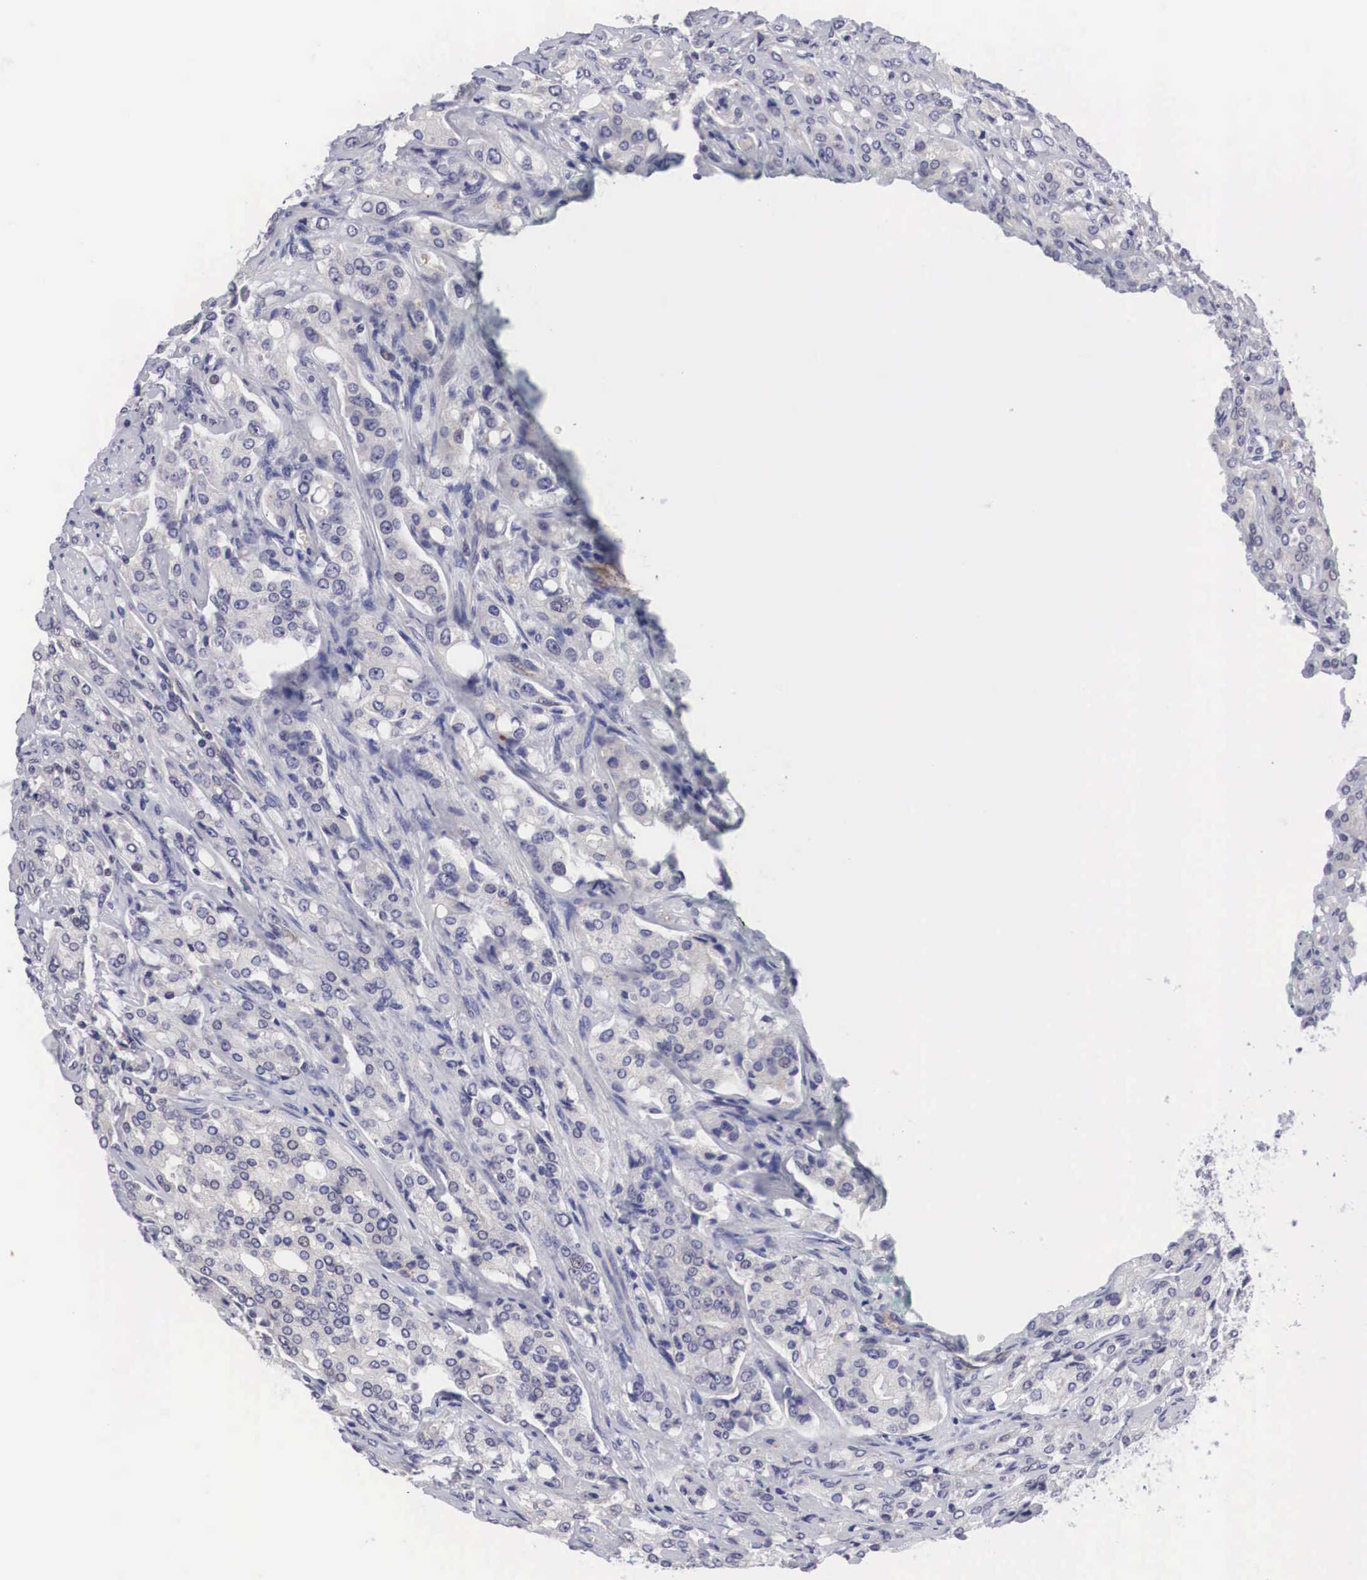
{"staining": {"intensity": "negative", "quantity": "none", "location": "none"}, "tissue": "prostate cancer", "cell_type": "Tumor cells", "image_type": "cancer", "snomed": [{"axis": "morphology", "description": "Adenocarcinoma, Medium grade"}, {"axis": "topography", "description": "Prostate"}], "caption": "Immunohistochemistry photomicrograph of neoplastic tissue: prostate adenocarcinoma (medium-grade) stained with DAB exhibits no significant protein positivity in tumor cells.", "gene": "MAST4", "patient": {"sex": "male", "age": 72}}